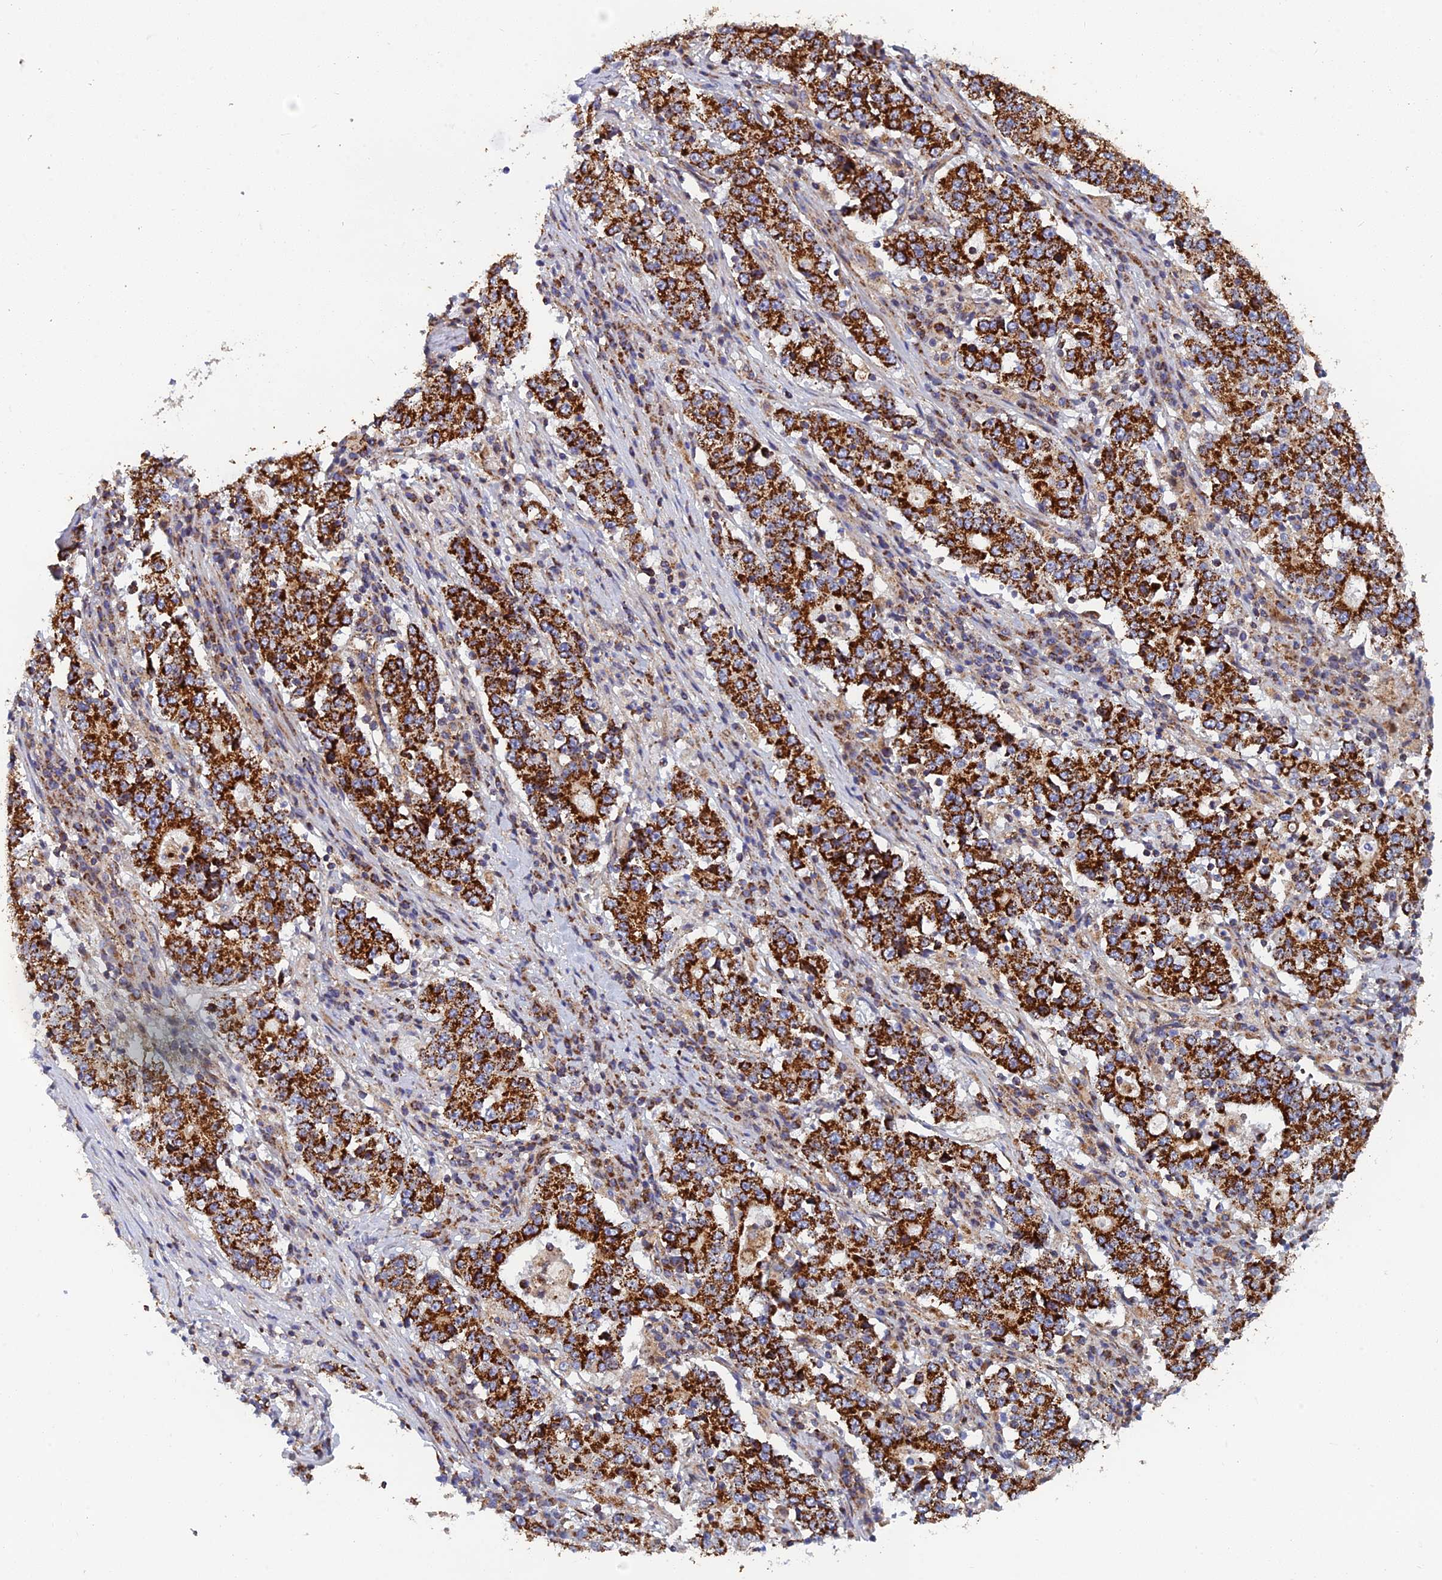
{"staining": {"intensity": "strong", "quantity": ">75%", "location": "cytoplasmic/membranous"}, "tissue": "stomach cancer", "cell_type": "Tumor cells", "image_type": "cancer", "snomed": [{"axis": "morphology", "description": "Adenocarcinoma, NOS"}, {"axis": "topography", "description": "Stomach"}], "caption": "Tumor cells exhibit strong cytoplasmic/membranous positivity in about >75% of cells in adenocarcinoma (stomach). (Brightfield microscopy of DAB IHC at high magnification).", "gene": "MRPS9", "patient": {"sex": "male", "age": 59}}